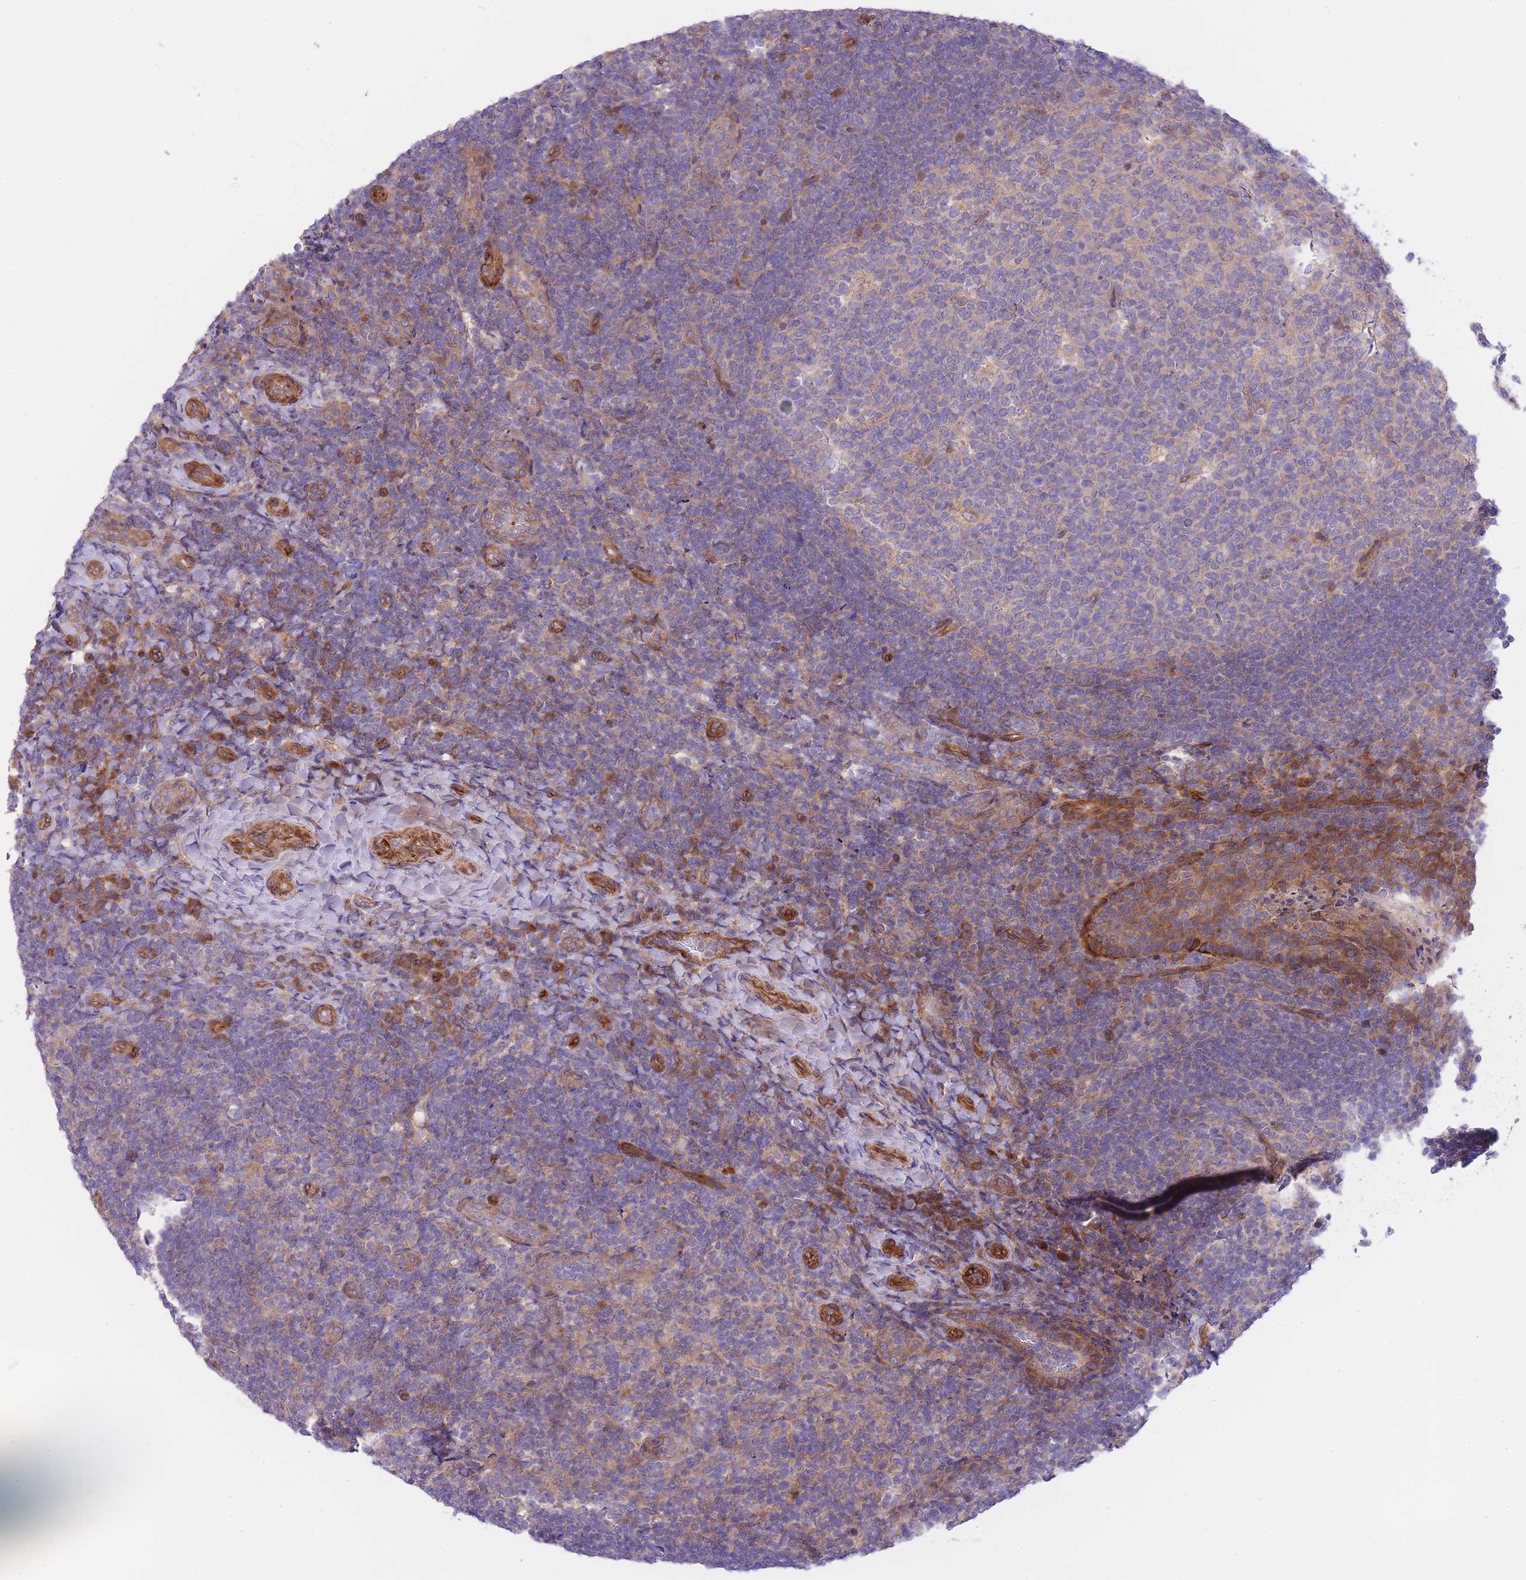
{"staining": {"intensity": "moderate", "quantity": "<25%", "location": "cytoplasmic/membranous"}, "tissue": "tonsil", "cell_type": "Germinal center cells", "image_type": "normal", "snomed": [{"axis": "morphology", "description": "Normal tissue, NOS"}, {"axis": "topography", "description": "Tonsil"}], "caption": "This image shows immunohistochemistry staining of normal tonsil, with low moderate cytoplasmic/membranous staining in about <25% of germinal center cells.", "gene": "CHAC1", "patient": {"sex": "female", "age": 10}}